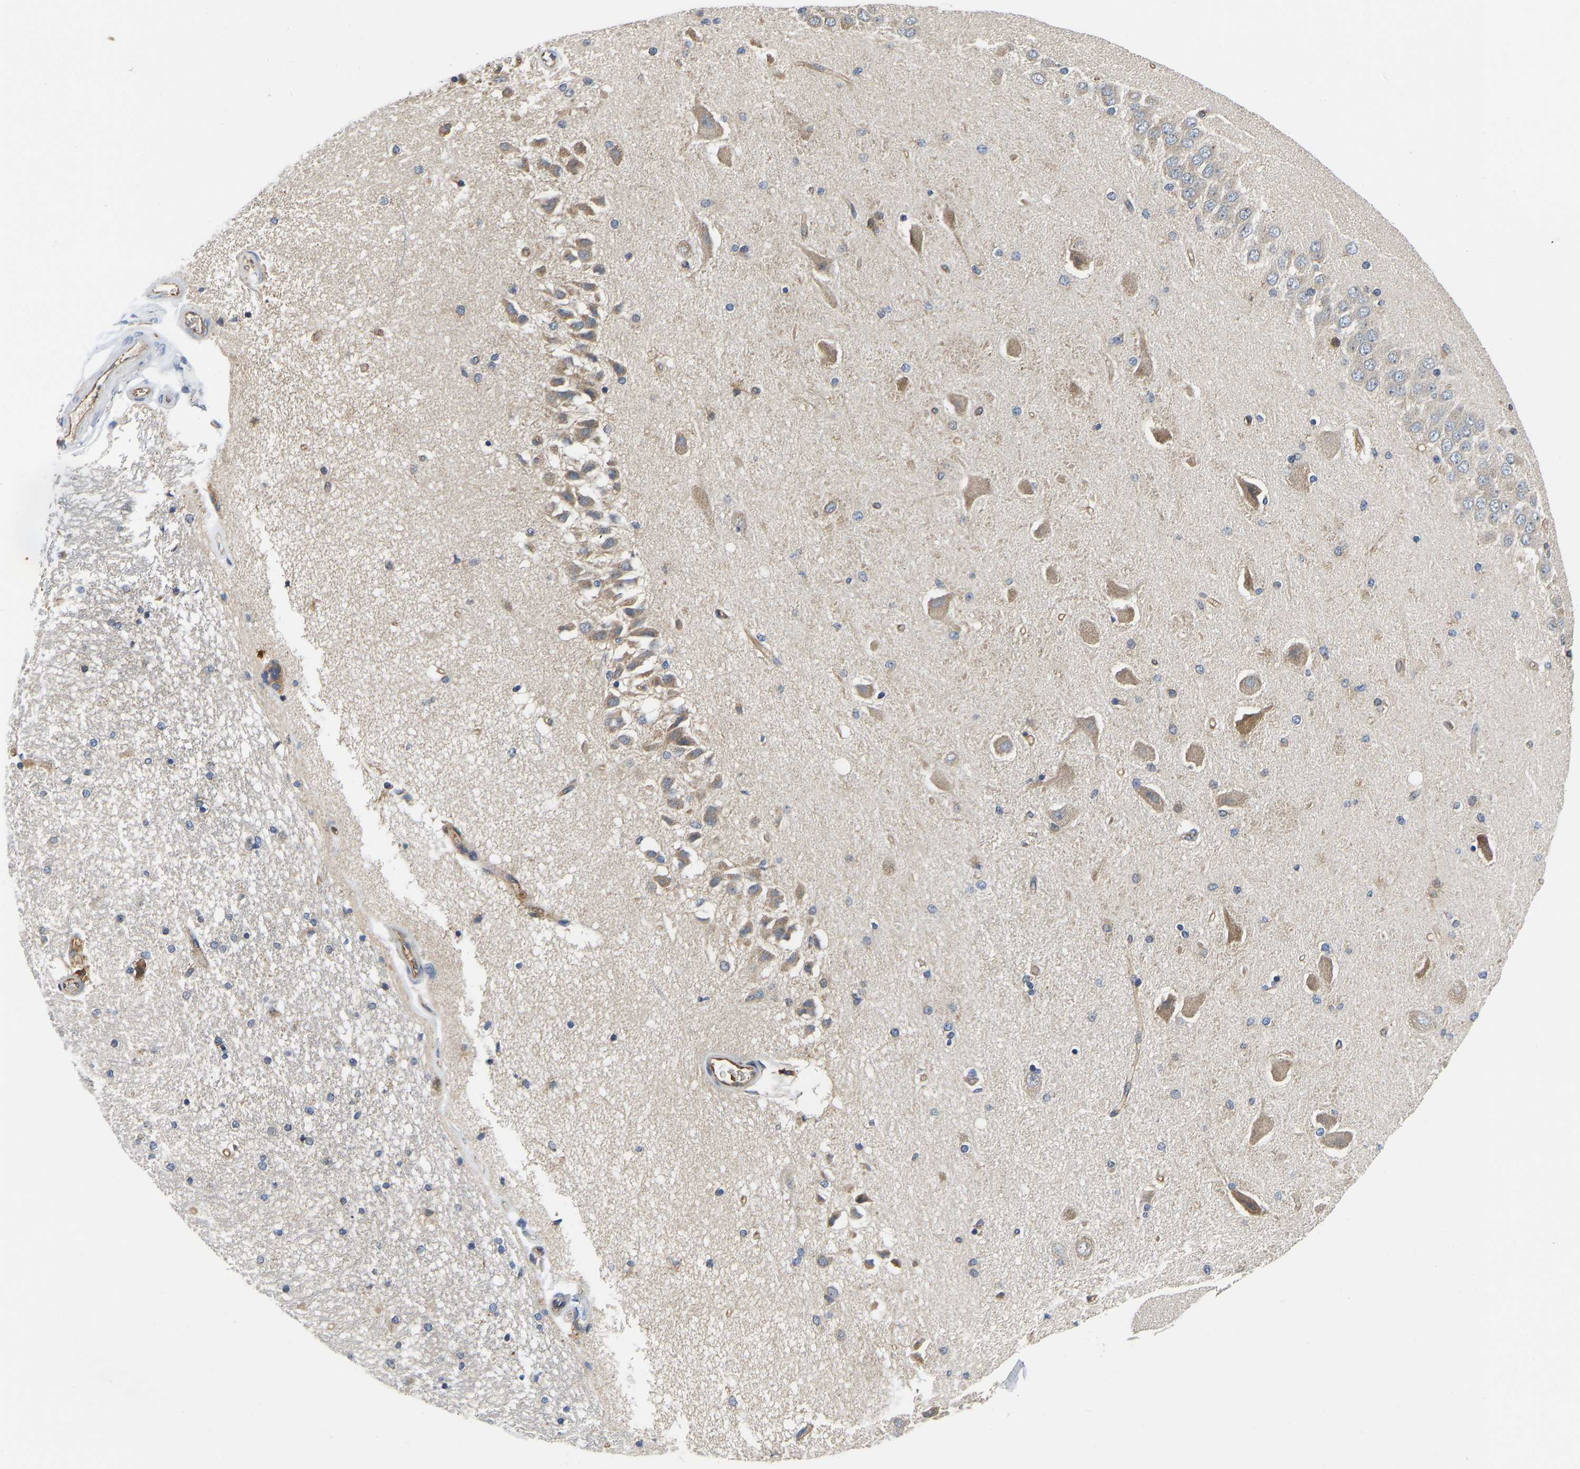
{"staining": {"intensity": "moderate", "quantity": "<25%", "location": "cytoplasmic/membranous"}, "tissue": "hippocampus", "cell_type": "Glial cells", "image_type": "normal", "snomed": [{"axis": "morphology", "description": "Normal tissue, NOS"}, {"axis": "topography", "description": "Hippocampus"}], "caption": "IHC of normal human hippocampus shows low levels of moderate cytoplasmic/membranous positivity in approximately <25% of glial cells. (Stains: DAB in brown, nuclei in blue, Microscopy: brightfield microscopy at high magnification).", "gene": "FLNB", "patient": {"sex": "female", "age": 54}}